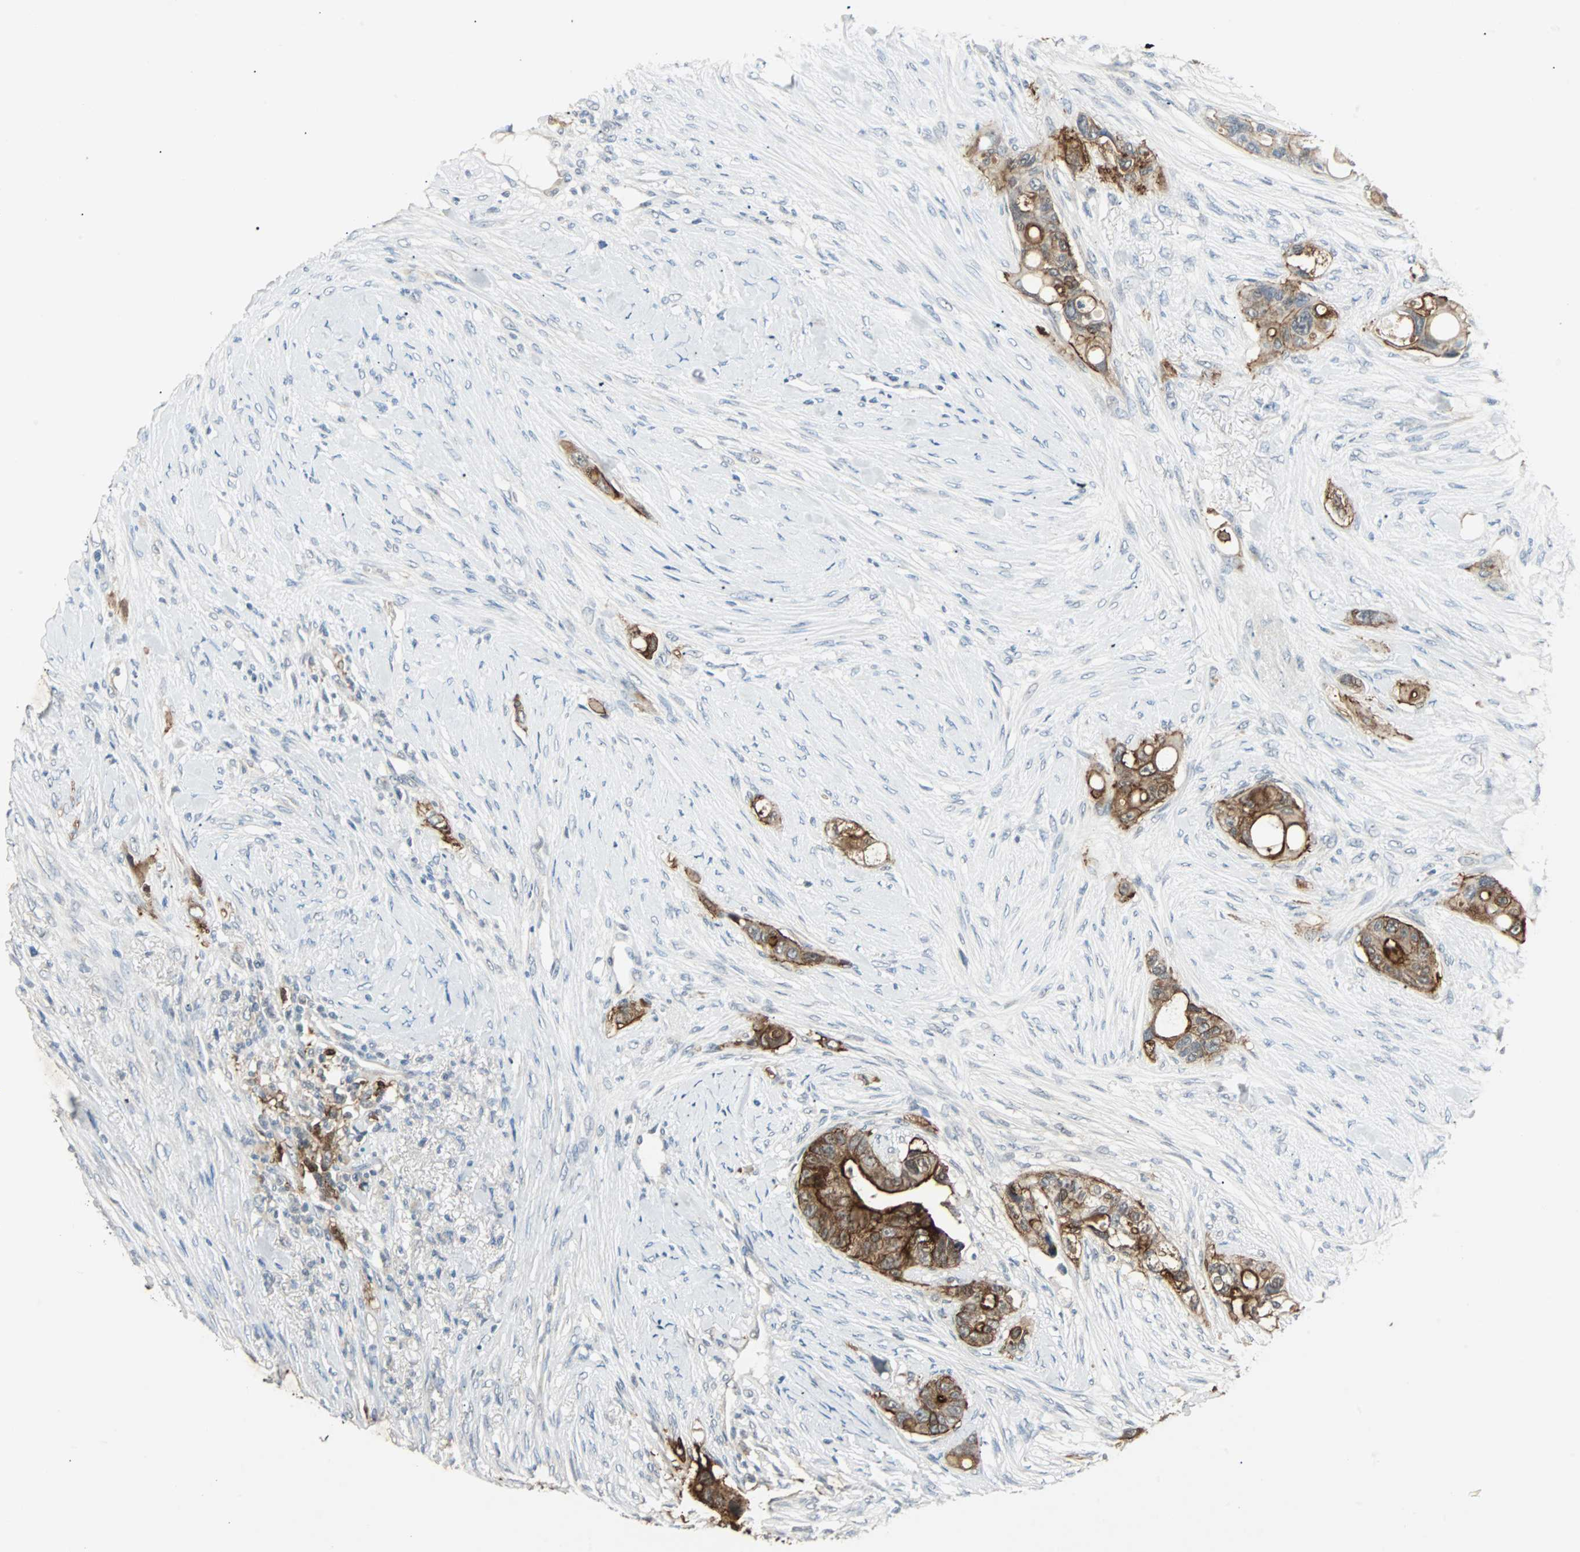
{"staining": {"intensity": "strong", "quantity": ">75%", "location": "cytoplasmic/membranous"}, "tissue": "colorectal cancer", "cell_type": "Tumor cells", "image_type": "cancer", "snomed": [{"axis": "morphology", "description": "Adenocarcinoma, NOS"}, {"axis": "topography", "description": "Colon"}], "caption": "Immunohistochemistry photomicrograph of neoplastic tissue: human colorectal adenocarcinoma stained using IHC displays high levels of strong protein expression localized specifically in the cytoplasmic/membranous of tumor cells, appearing as a cytoplasmic/membranous brown color.", "gene": "CMC2", "patient": {"sex": "female", "age": 57}}